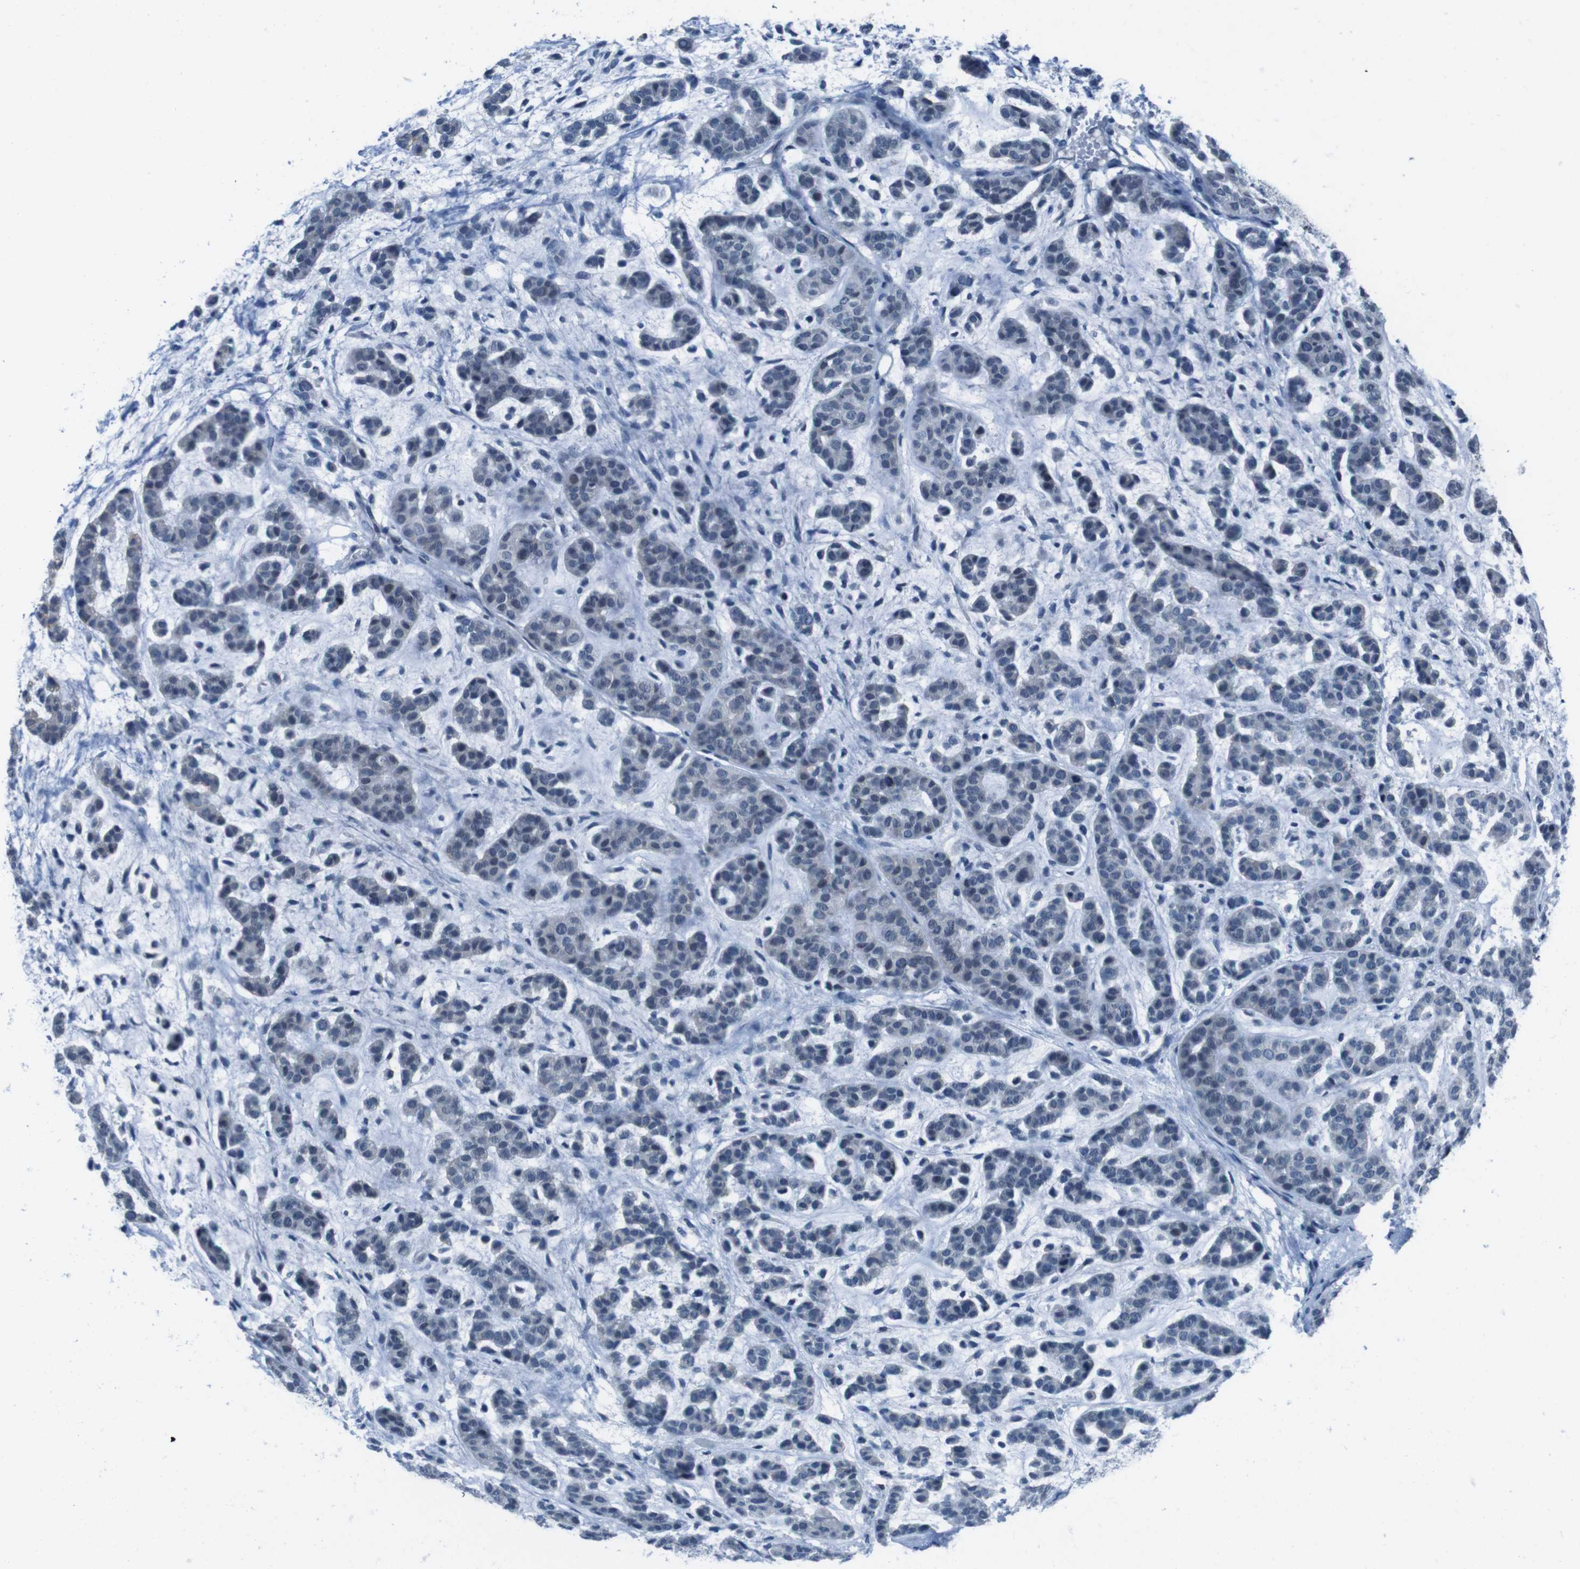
{"staining": {"intensity": "negative", "quantity": "none", "location": "none"}, "tissue": "head and neck cancer", "cell_type": "Tumor cells", "image_type": "cancer", "snomed": [{"axis": "morphology", "description": "Adenocarcinoma, NOS"}, {"axis": "morphology", "description": "Adenoma, NOS"}, {"axis": "topography", "description": "Head-Neck"}], "caption": "The photomicrograph shows no staining of tumor cells in head and neck adenoma. (Immunohistochemistry, brightfield microscopy, high magnification).", "gene": "CDHR2", "patient": {"sex": "female", "age": 55}}